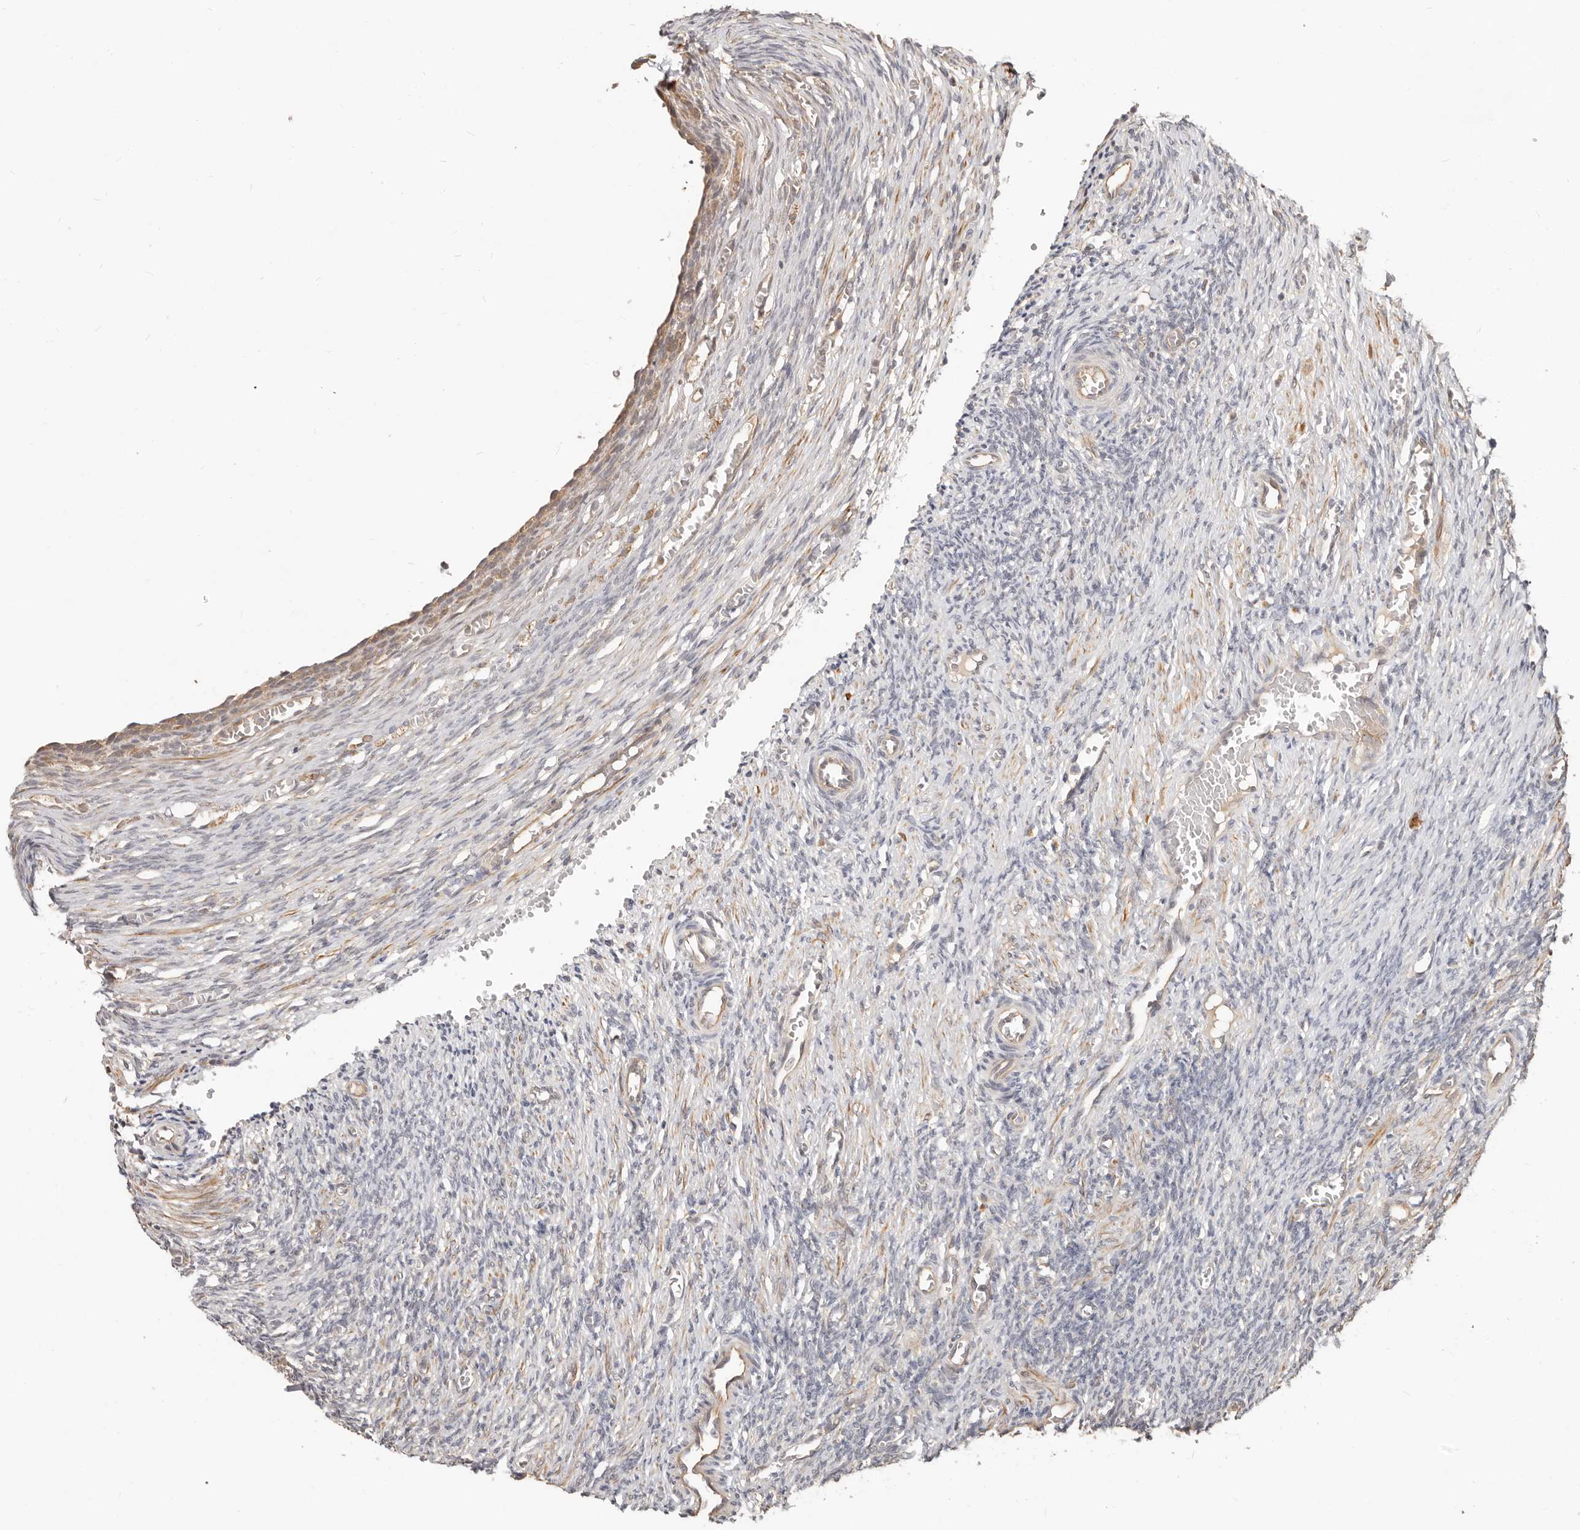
{"staining": {"intensity": "negative", "quantity": "none", "location": "none"}, "tissue": "ovary", "cell_type": "Ovarian stroma cells", "image_type": "normal", "snomed": [{"axis": "morphology", "description": "Normal tissue, NOS"}, {"axis": "topography", "description": "Ovary"}], "caption": "Histopathology image shows no significant protein expression in ovarian stroma cells of benign ovary.", "gene": "MTFR2", "patient": {"sex": "female", "age": 27}}